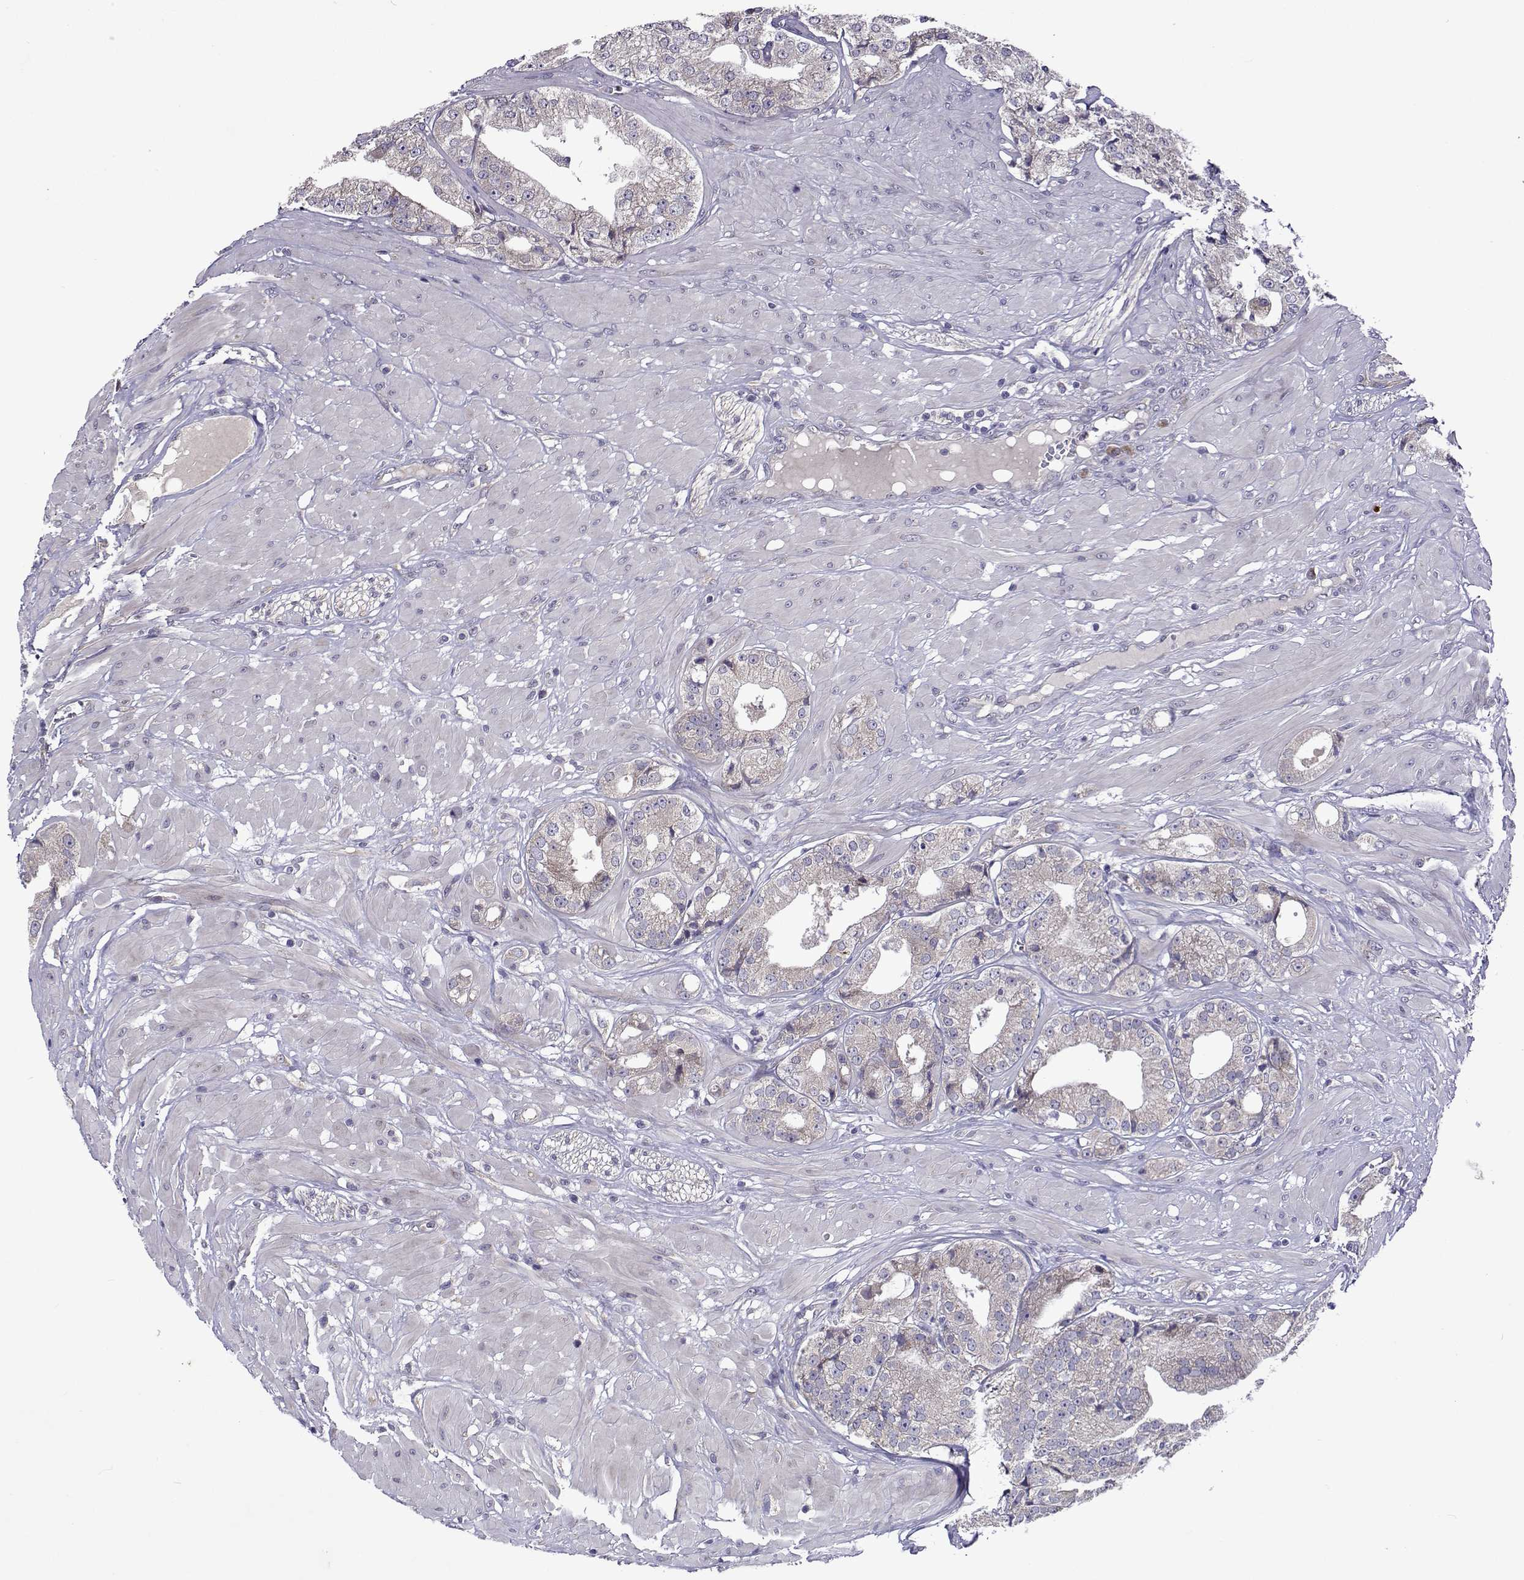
{"staining": {"intensity": "negative", "quantity": "none", "location": "none"}, "tissue": "prostate cancer", "cell_type": "Tumor cells", "image_type": "cancer", "snomed": [{"axis": "morphology", "description": "Adenocarcinoma, Low grade"}, {"axis": "topography", "description": "Prostate"}], "caption": "Immunohistochemistry of human prostate cancer (low-grade adenocarcinoma) demonstrates no expression in tumor cells.", "gene": "TARBP2", "patient": {"sex": "male", "age": 60}}